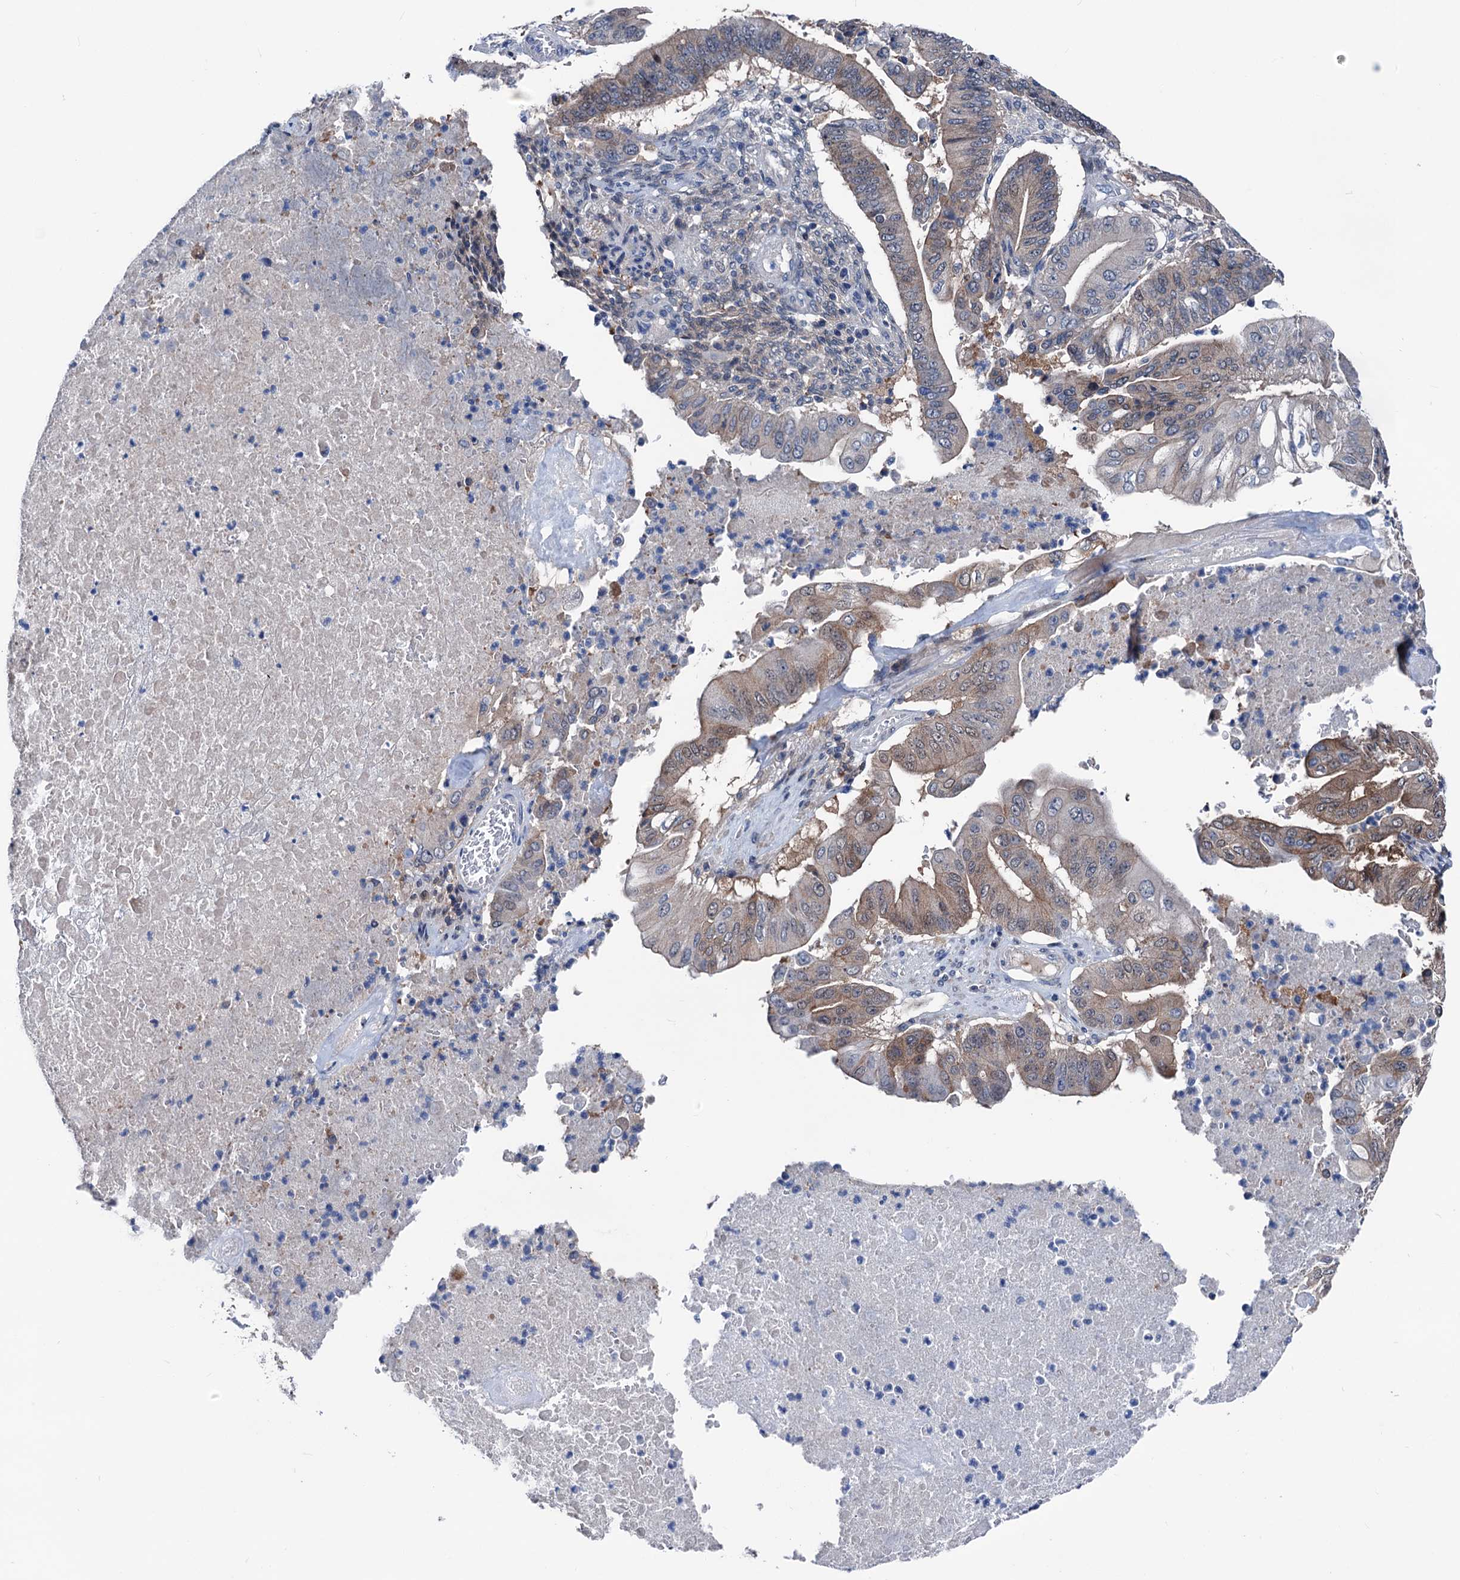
{"staining": {"intensity": "moderate", "quantity": "25%-75%", "location": "cytoplasmic/membranous"}, "tissue": "pancreatic cancer", "cell_type": "Tumor cells", "image_type": "cancer", "snomed": [{"axis": "morphology", "description": "Adenocarcinoma, NOS"}, {"axis": "topography", "description": "Pancreas"}], "caption": "Protein expression analysis of pancreatic adenocarcinoma displays moderate cytoplasmic/membranous staining in about 25%-75% of tumor cells.", "gene": "GLO1", "patient": {"sex": "female", "age": 77}}